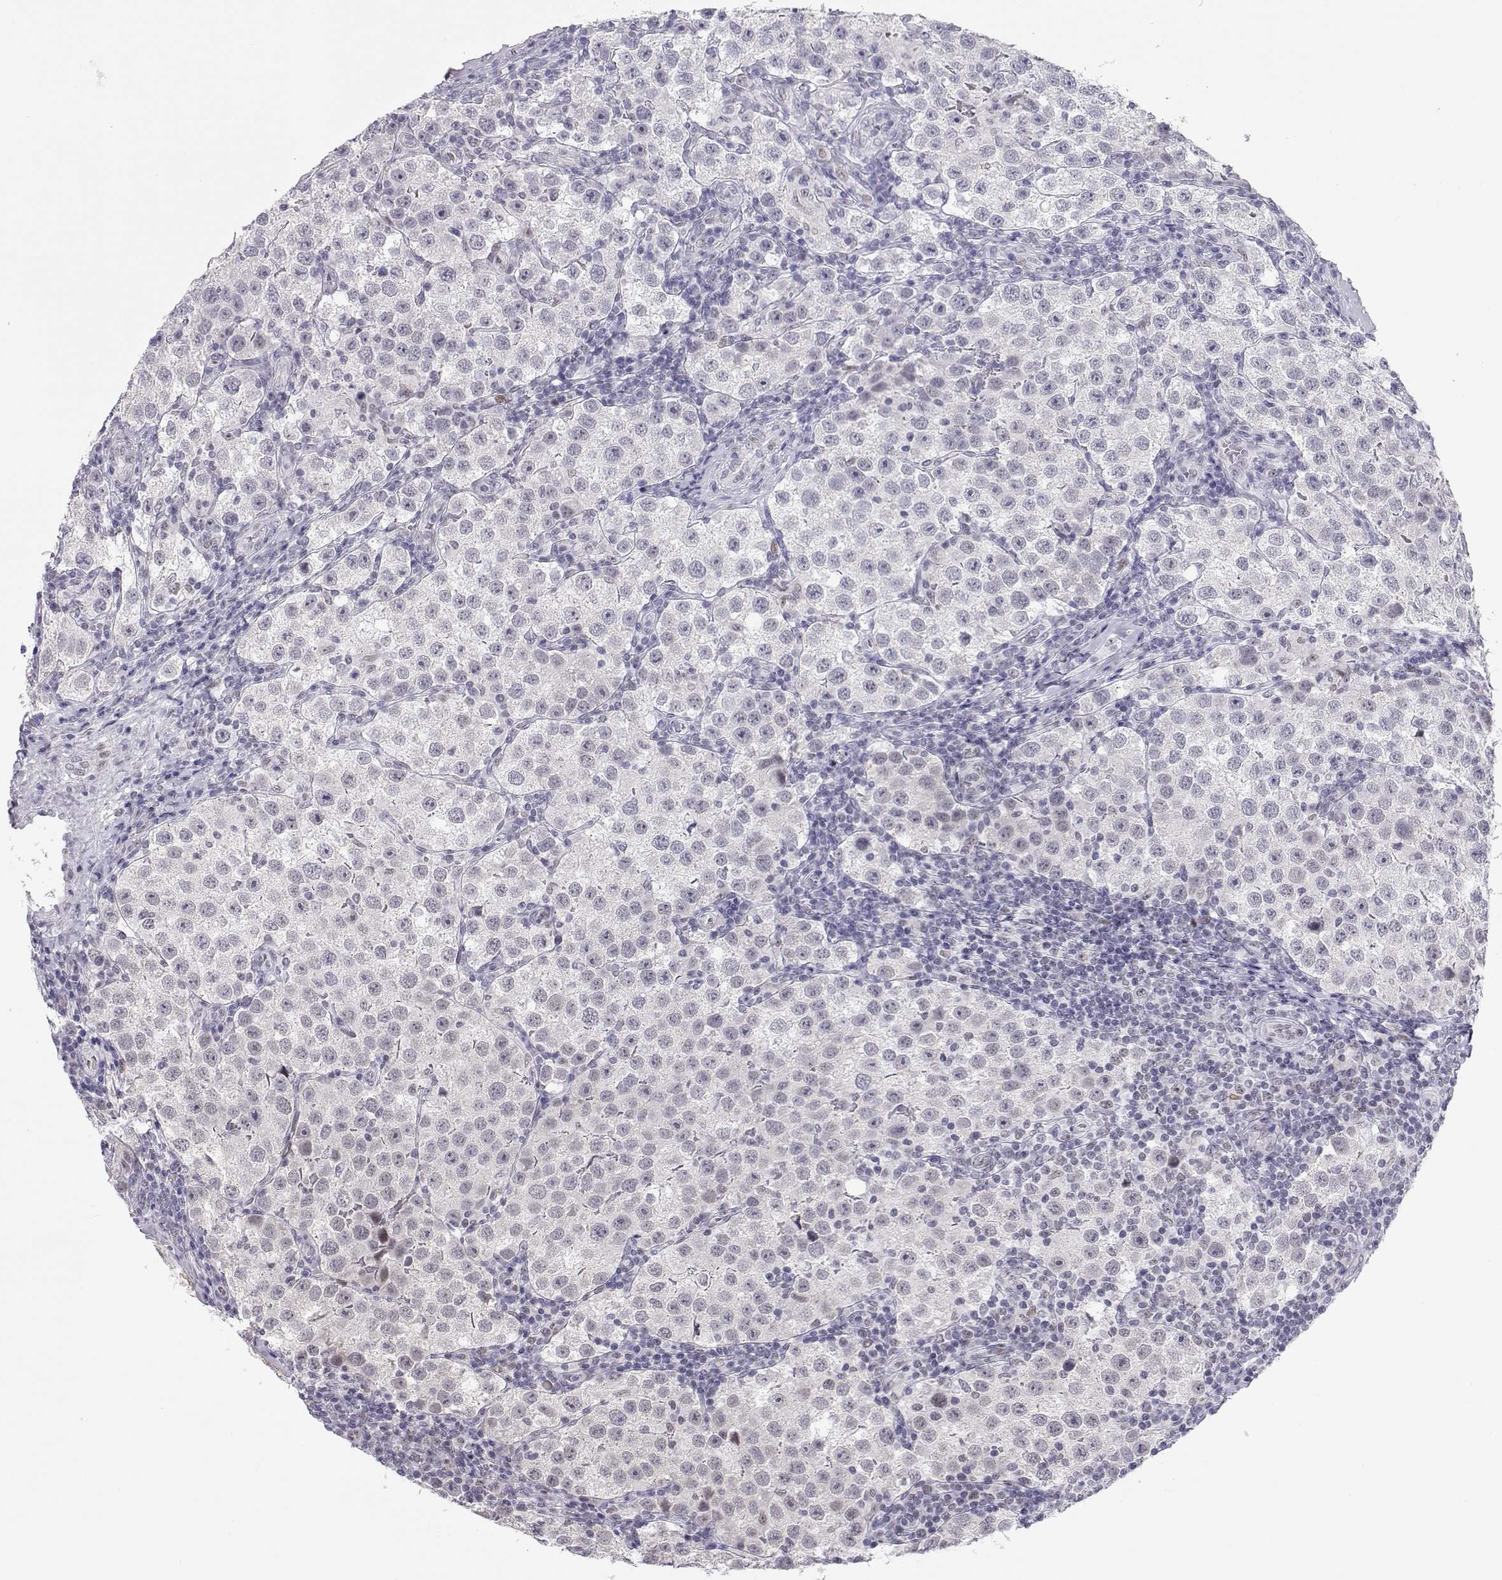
{"staining": {"intensity": "negative", "quantity": "none", "location": "none"}, "tissue": "testis cancer", "cell_type": "Tumor cells", "image_type": "cancer", "snomed": [{"axis": "morphology", "description": "Seminoma, NOS"}, {"axis": "topography", "description": "Testis"}], "caption": "Immunohistochemical staining of human testis seminoma demonstrates no significant positivity in tumor cells.", "gene": "SIX6", "patient": {"sex": "male", "age": 37}}